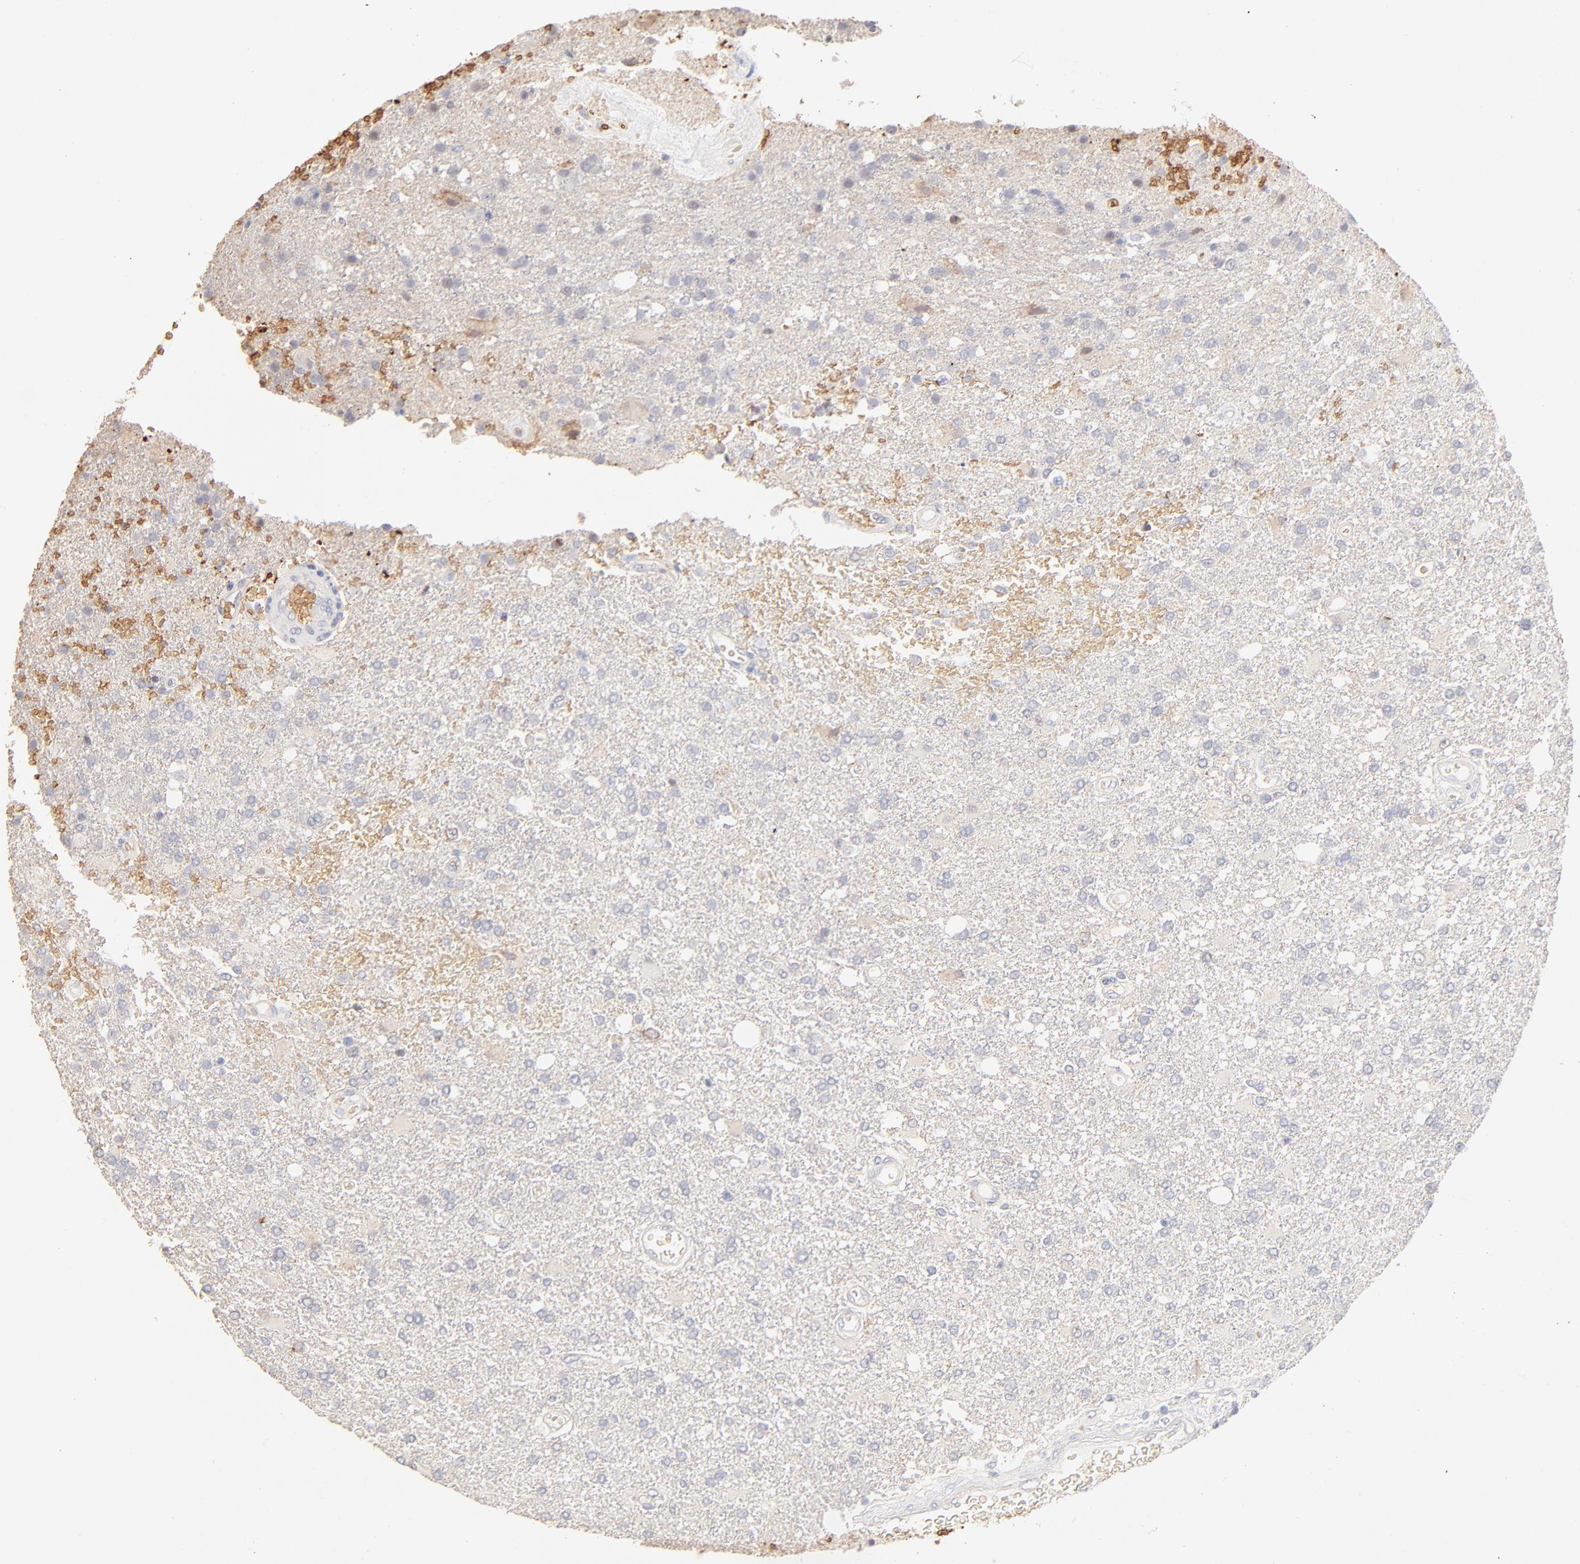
{"staining": {"intensity": "negative", "quantity": "none", "location": "none"}, "tissue": "glioma", "cell_type": "Tumor cells", "image_type": "cancer", "snomed": [{"axis": "morphology", "description": "Glioma, malignant, High grade"}, {"axis": "topography", "description": "Cerebral cortex"}], "caption": "DAB immunohistochemical staining of human malignant glioma (high-grade) exhibits no significant staining in tumor cells.", "gene": "SPTB", "patient": {"sex": "male", "age": 79}}